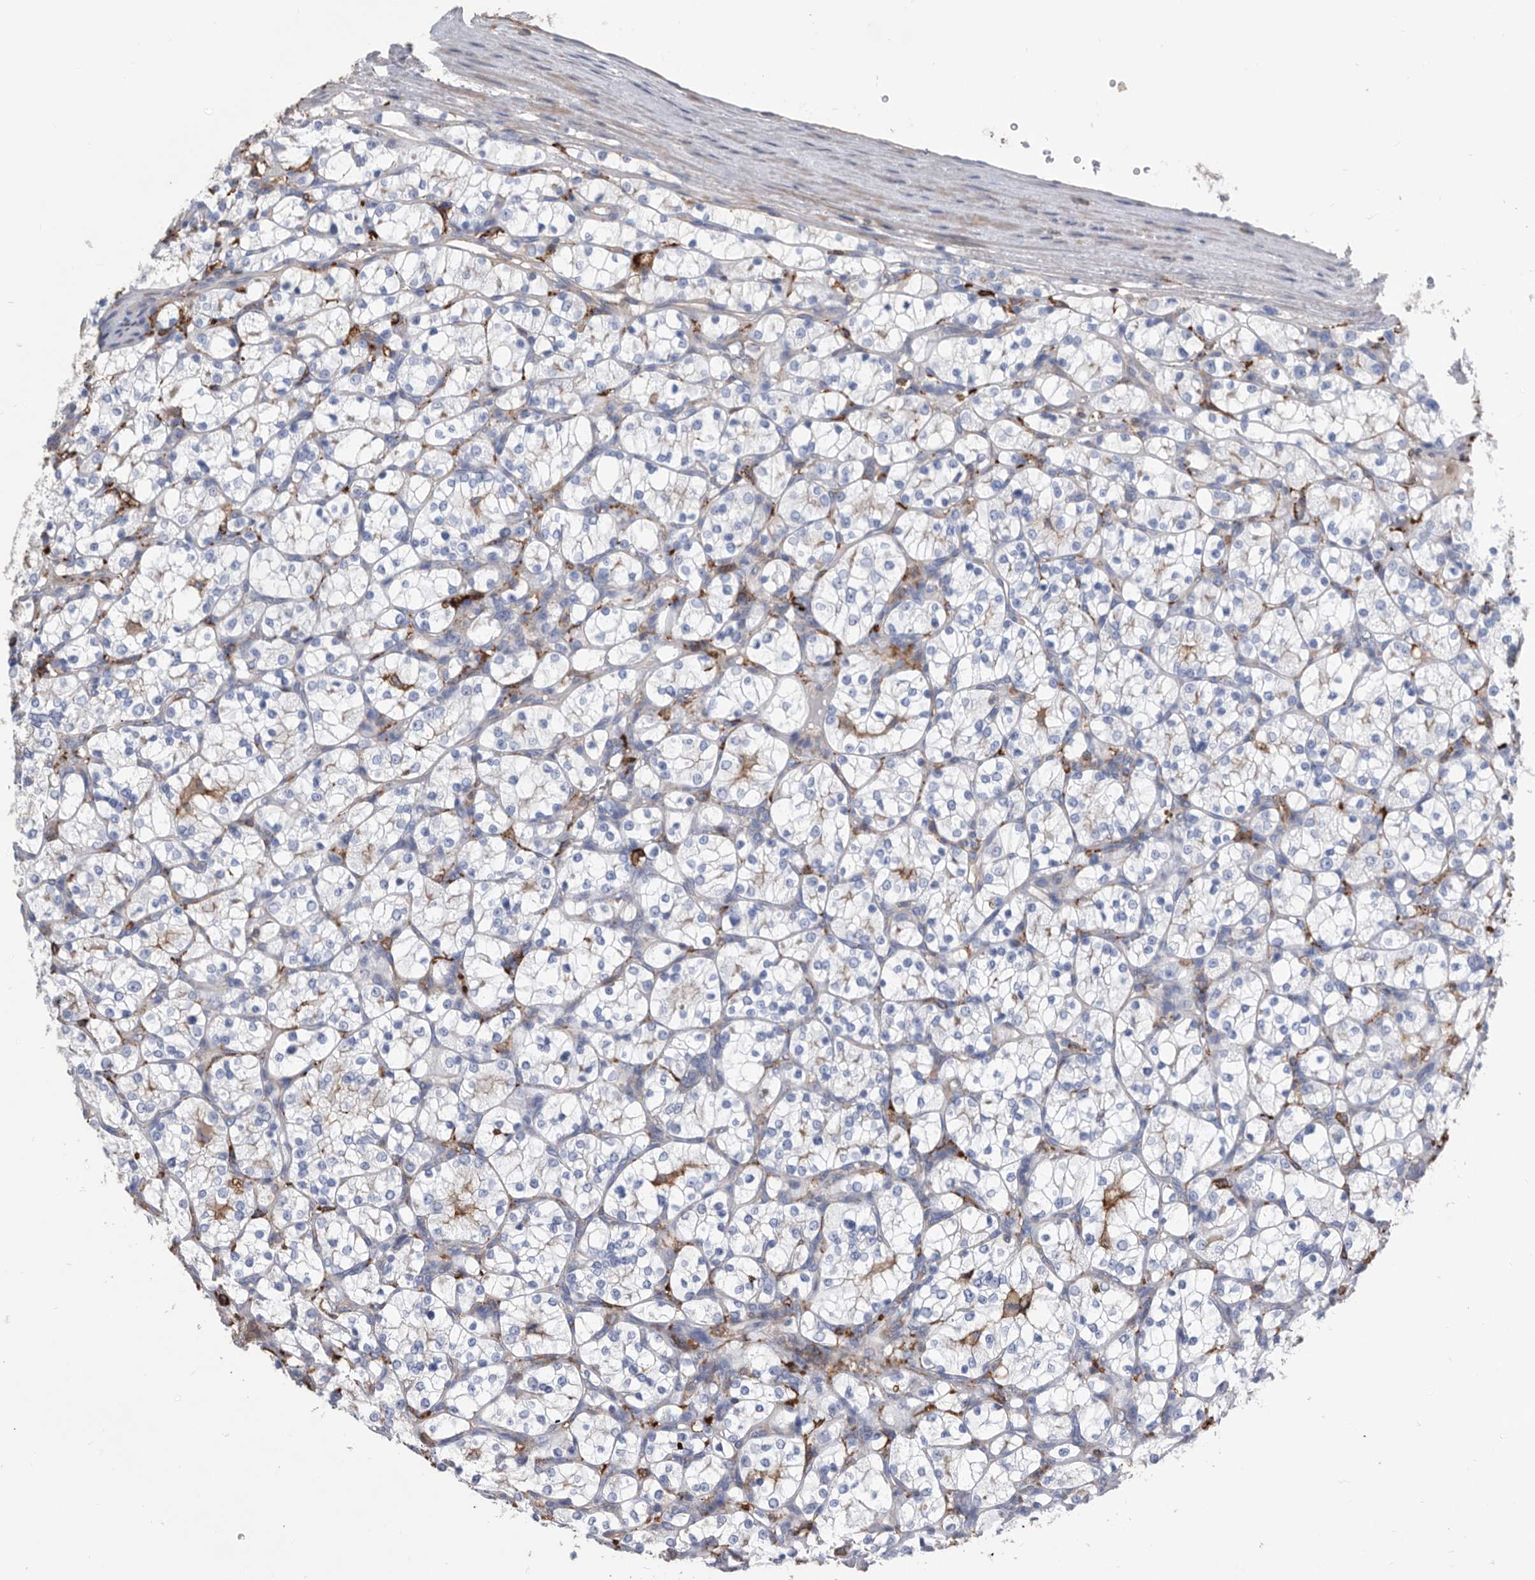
{"staining": {"intensity": "negative", "quantity": "none", "location": "none"}, "tissue": "renal cancer", "cell_type": "Tumor cells", "image_type": "cancer", "snomed": [{"axis": "morphology", "description": "Adenocarcinoma, NOS"}, {"axis": "topography", "description": "Kidney"}], "caption": "This is a histopathology image of IHC staining of adenocarcinoma (renal), which shows no staining in tumor cells. (DAB IHC with hematoxylin counter stain).", "gene": "MS4A4A", "patient": {"sex": "female", "age": 69}}